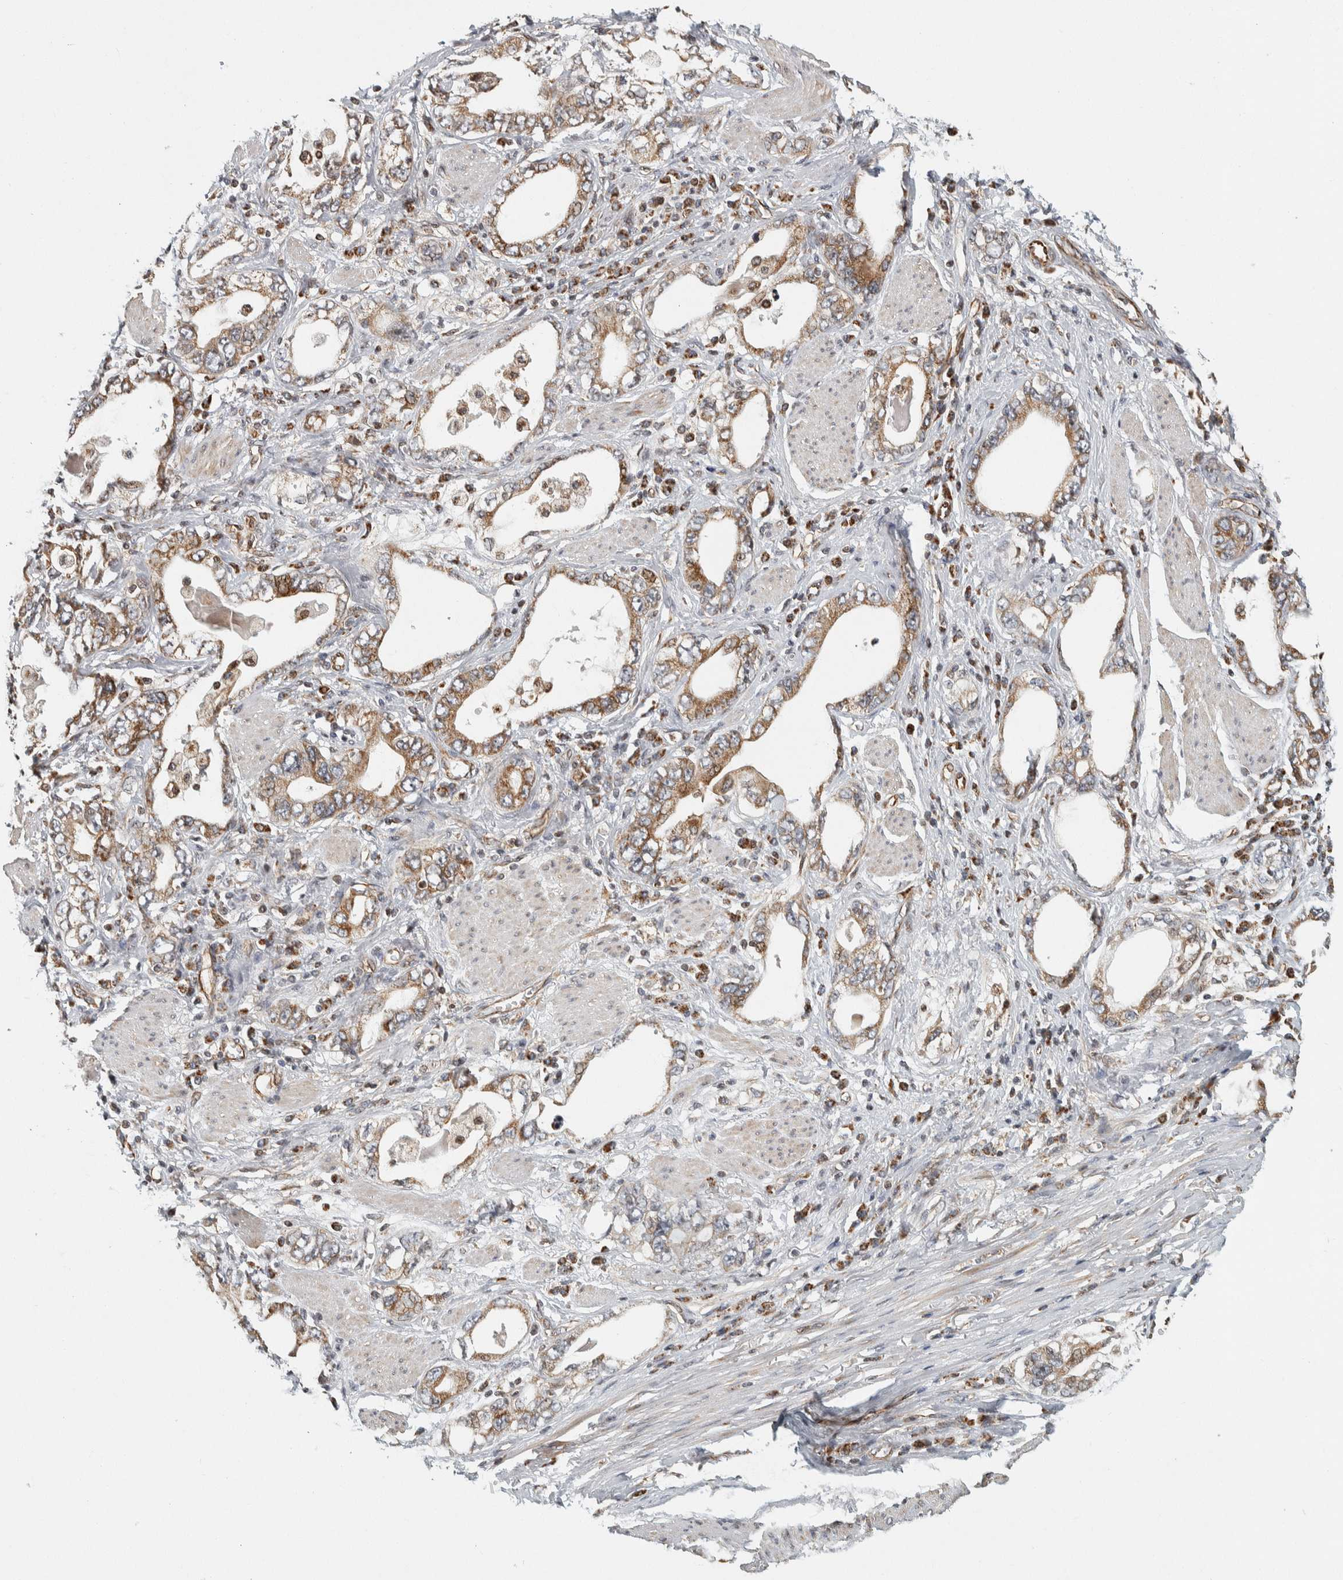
{"staining": {"intensity": "moderate", "quantity": ">75%", "location": "cytoplasmic/membranous"}, "tissue": "stomach cancer", "cell_type": "Tumor cells", "image_type": "cancer", "snomed": [{"axis": "morphology", "description": "Adenocarcinoma, NOS"}, {"axis": "topography", "description": "Stomach, lower"}], "caption": "Protein staining exhibits moderate cytoplasmic/membranous positivity in approximately >75% of tumor cells in stomach cancer (adenocarcinoma).", "gene": "AFP", "patient": {"sex": "female", "age": 93}}